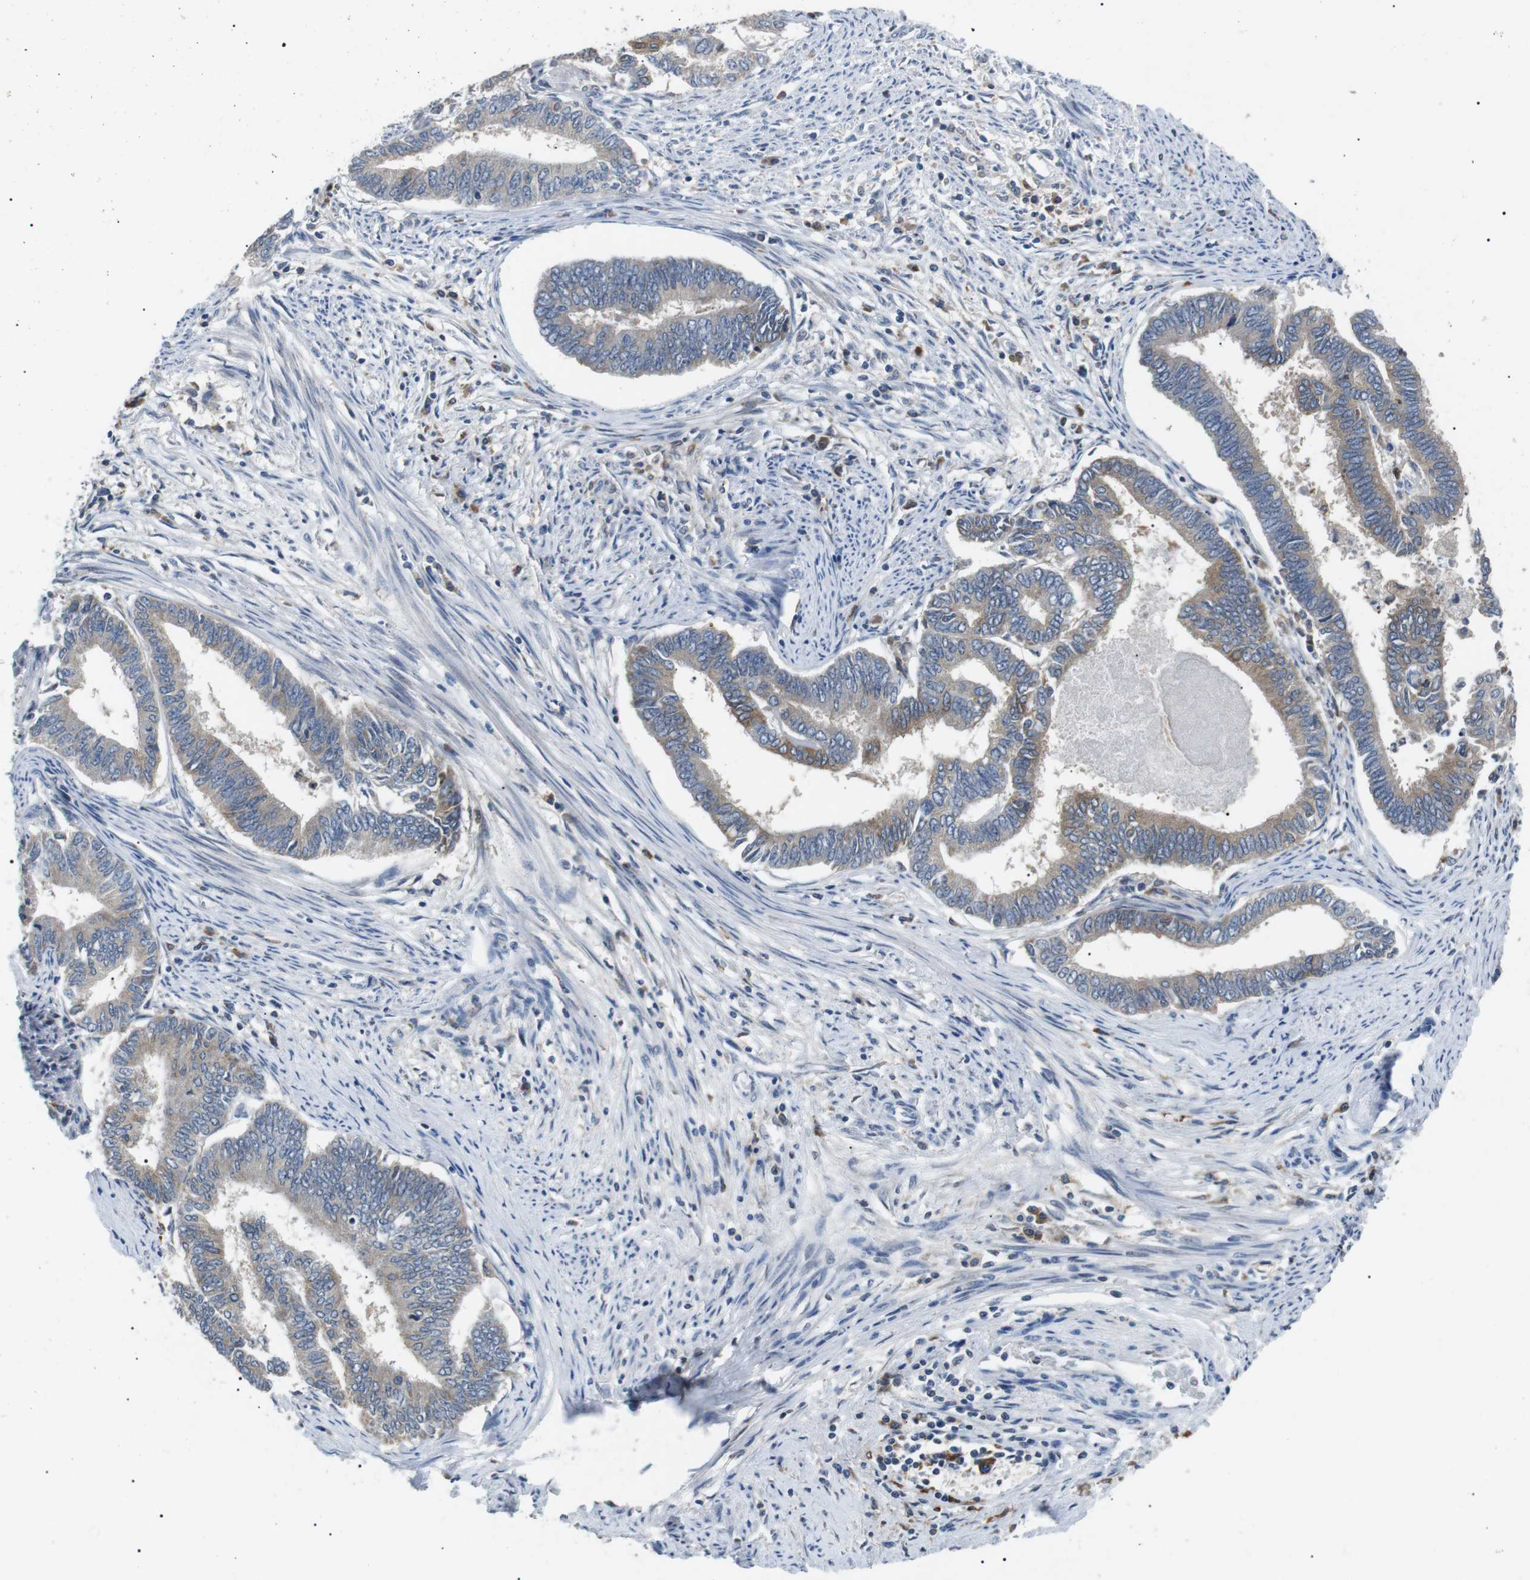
{"staining": {"intensity": "moderate", "quantity": "25%-75%", "location": "cytoplasmic/membranous"}, "tissue": "endometrial cancer", "cell_type": "Tumor cells", "image_type": "cancer", "snomed": [{"axis": "morphology", "description": "Adenocarcinoma, NOS"}, {"axis": "topography", "description": "Endometrium"}], "caption": "Immunohistochemical staining of human endometrial adenocarcinoma demonstrates moderate cytoplasmic/membranous protein positivity in about 25%-75% of tumor cells.", "gene": "RAB9A", "patient": {"sex": "female", "age": 86}}